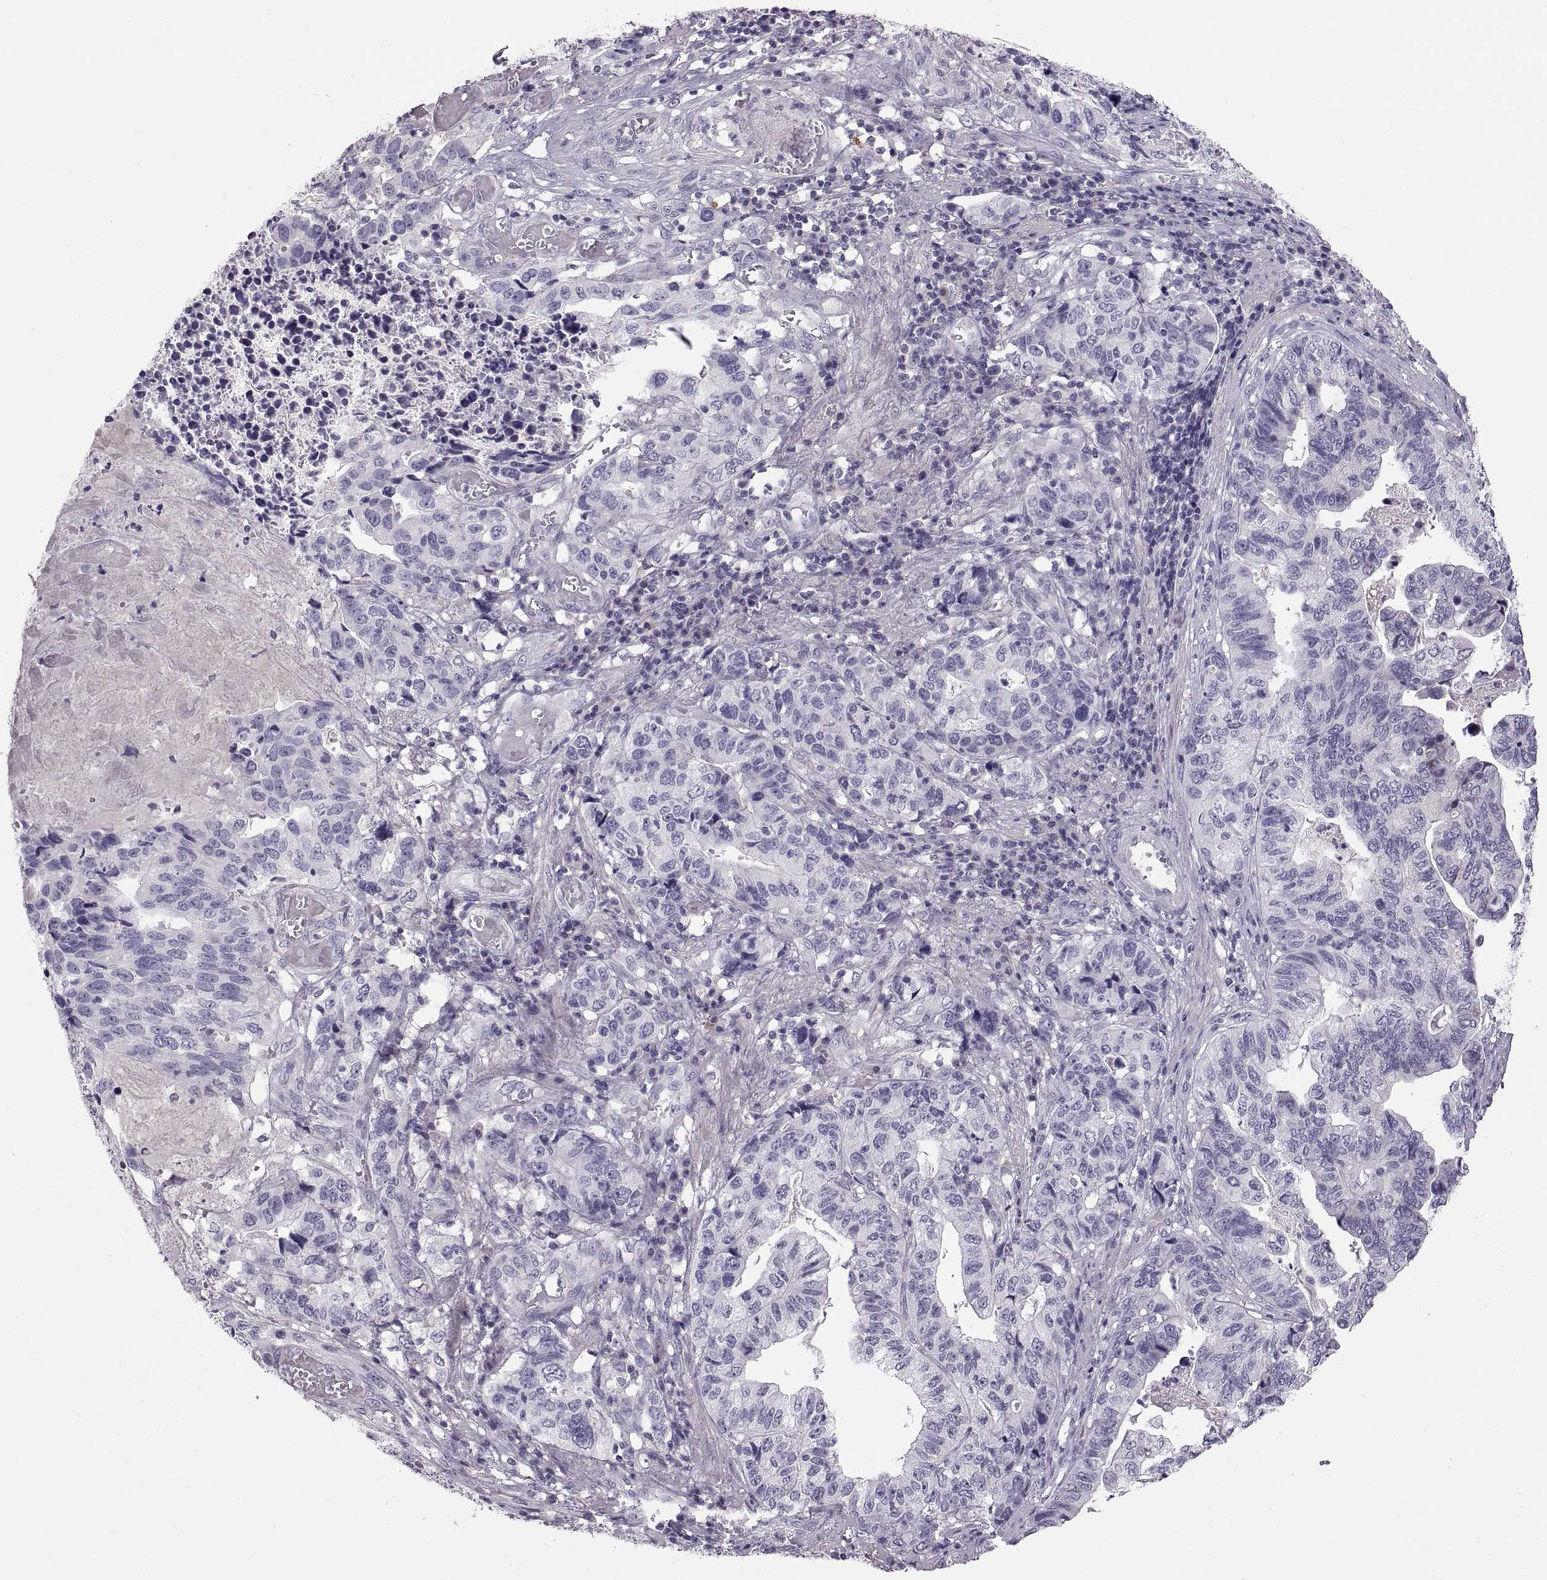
{"staining": {"intensity": "negative", "quantity": "none", "location": "none"}, "tissue": "stomach cancer", "cell_type": "Tumor cells", "image_type": "cancer", "snomed": [{"axis": "morphology", "description": "Adenocarcinoma, NOS"}, {"axis": "topography", "description": "Stomach, upper"}], "caption": "The histopathology image displays no significant staining in tumor cells of adenocarcinoma (stomach). (DAB IHC visualized using brightfield microscopy, high magnification).", "gene": "WFDC8", "patient": {"sex": "female", "age": 67}}